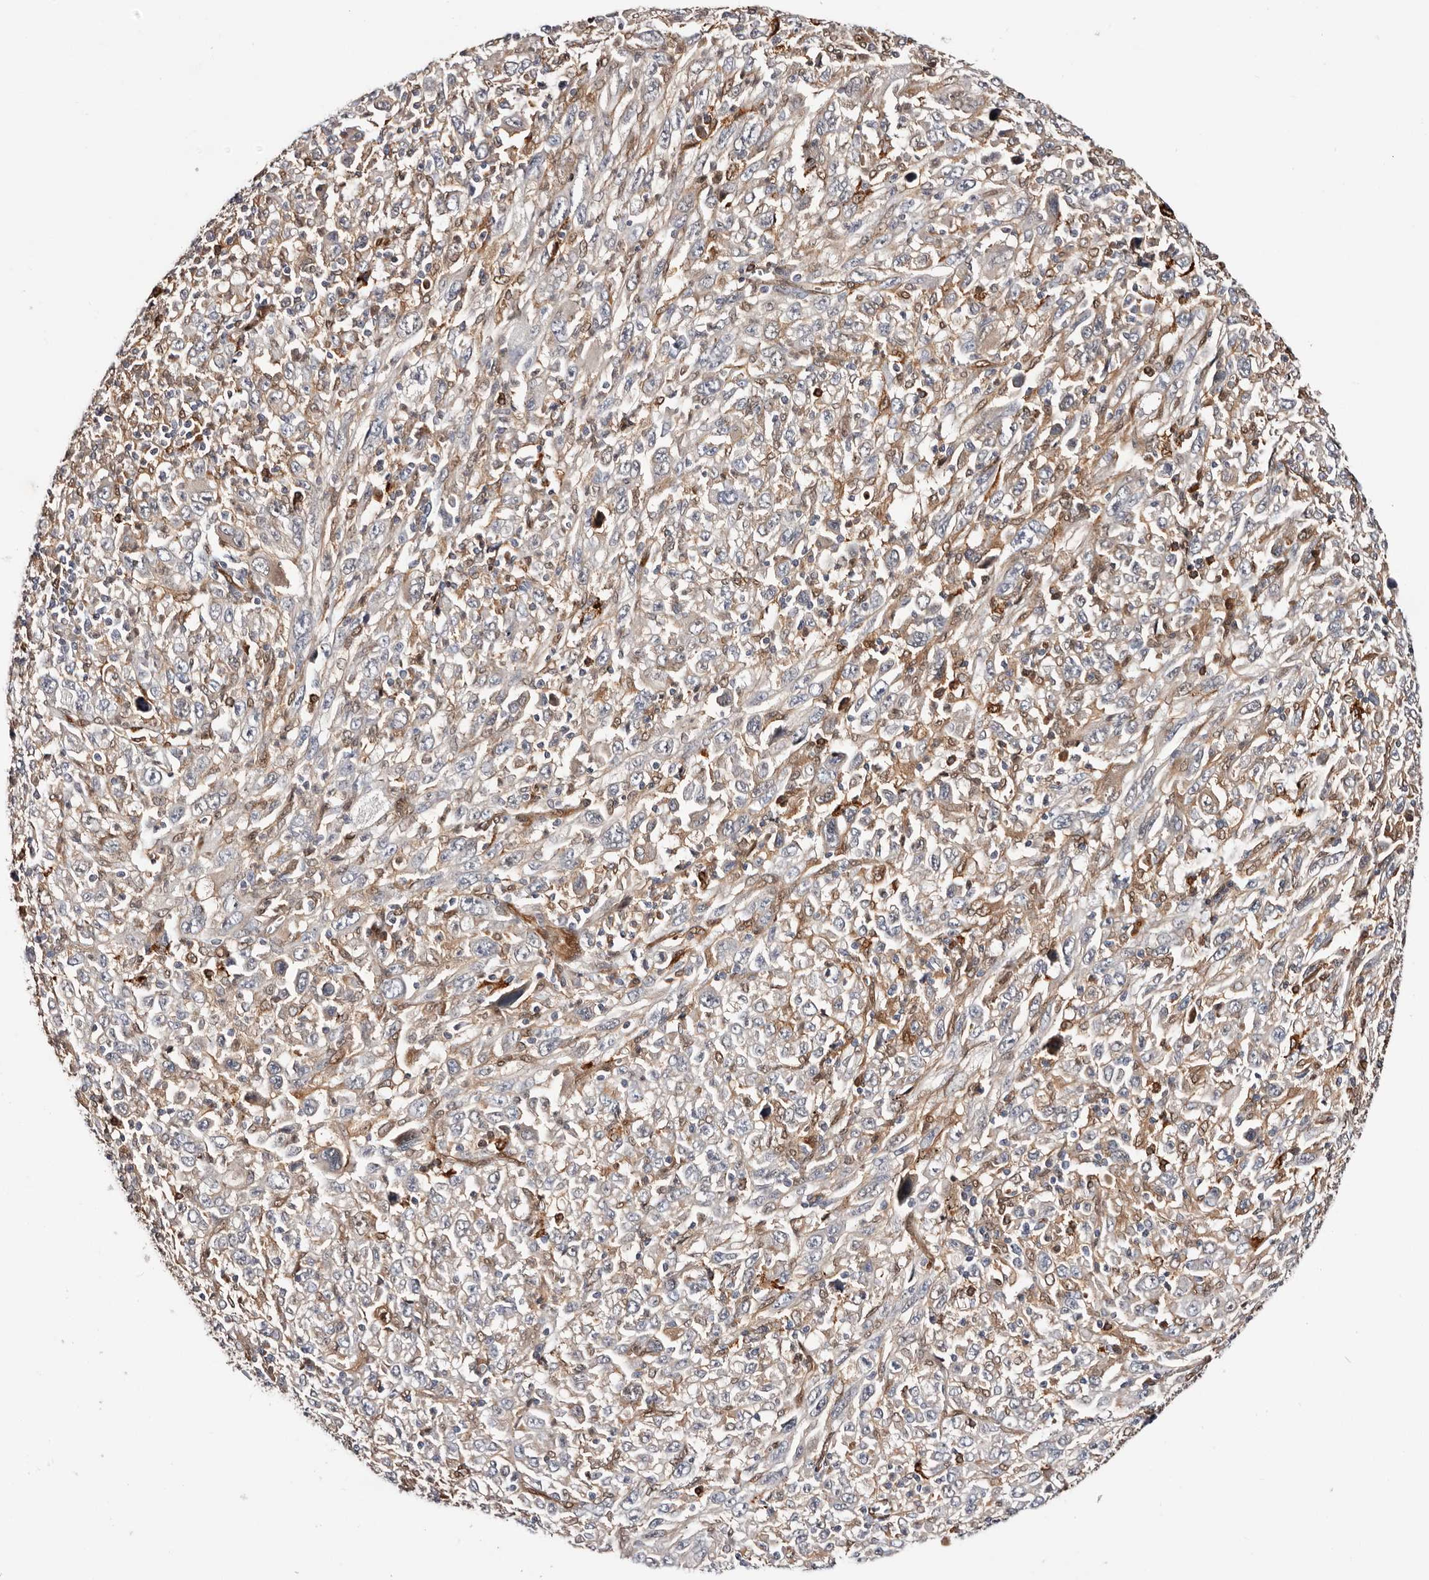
{"staining": {"intensity": "weak", "quantity": "<25%", "location": "cytoplasmic/membranous"}, "tissue": "melanoma", "cell_type": "Tumor cells", "image_type": "cancer", "snomed": [{"axis": "morphology", "description": "Malignant melanoma, Metastatic site"}, {"axis": "topography", "description": "Skin"}], "caption": "DAB immunohistochemical staining of human melanoma exhibits no significant staining in tumor cells. (DAB immunohistochemistry (IHC), high magnification).", "gene": "TP53I3", "patient": {"sex": "female", "age": 56}}